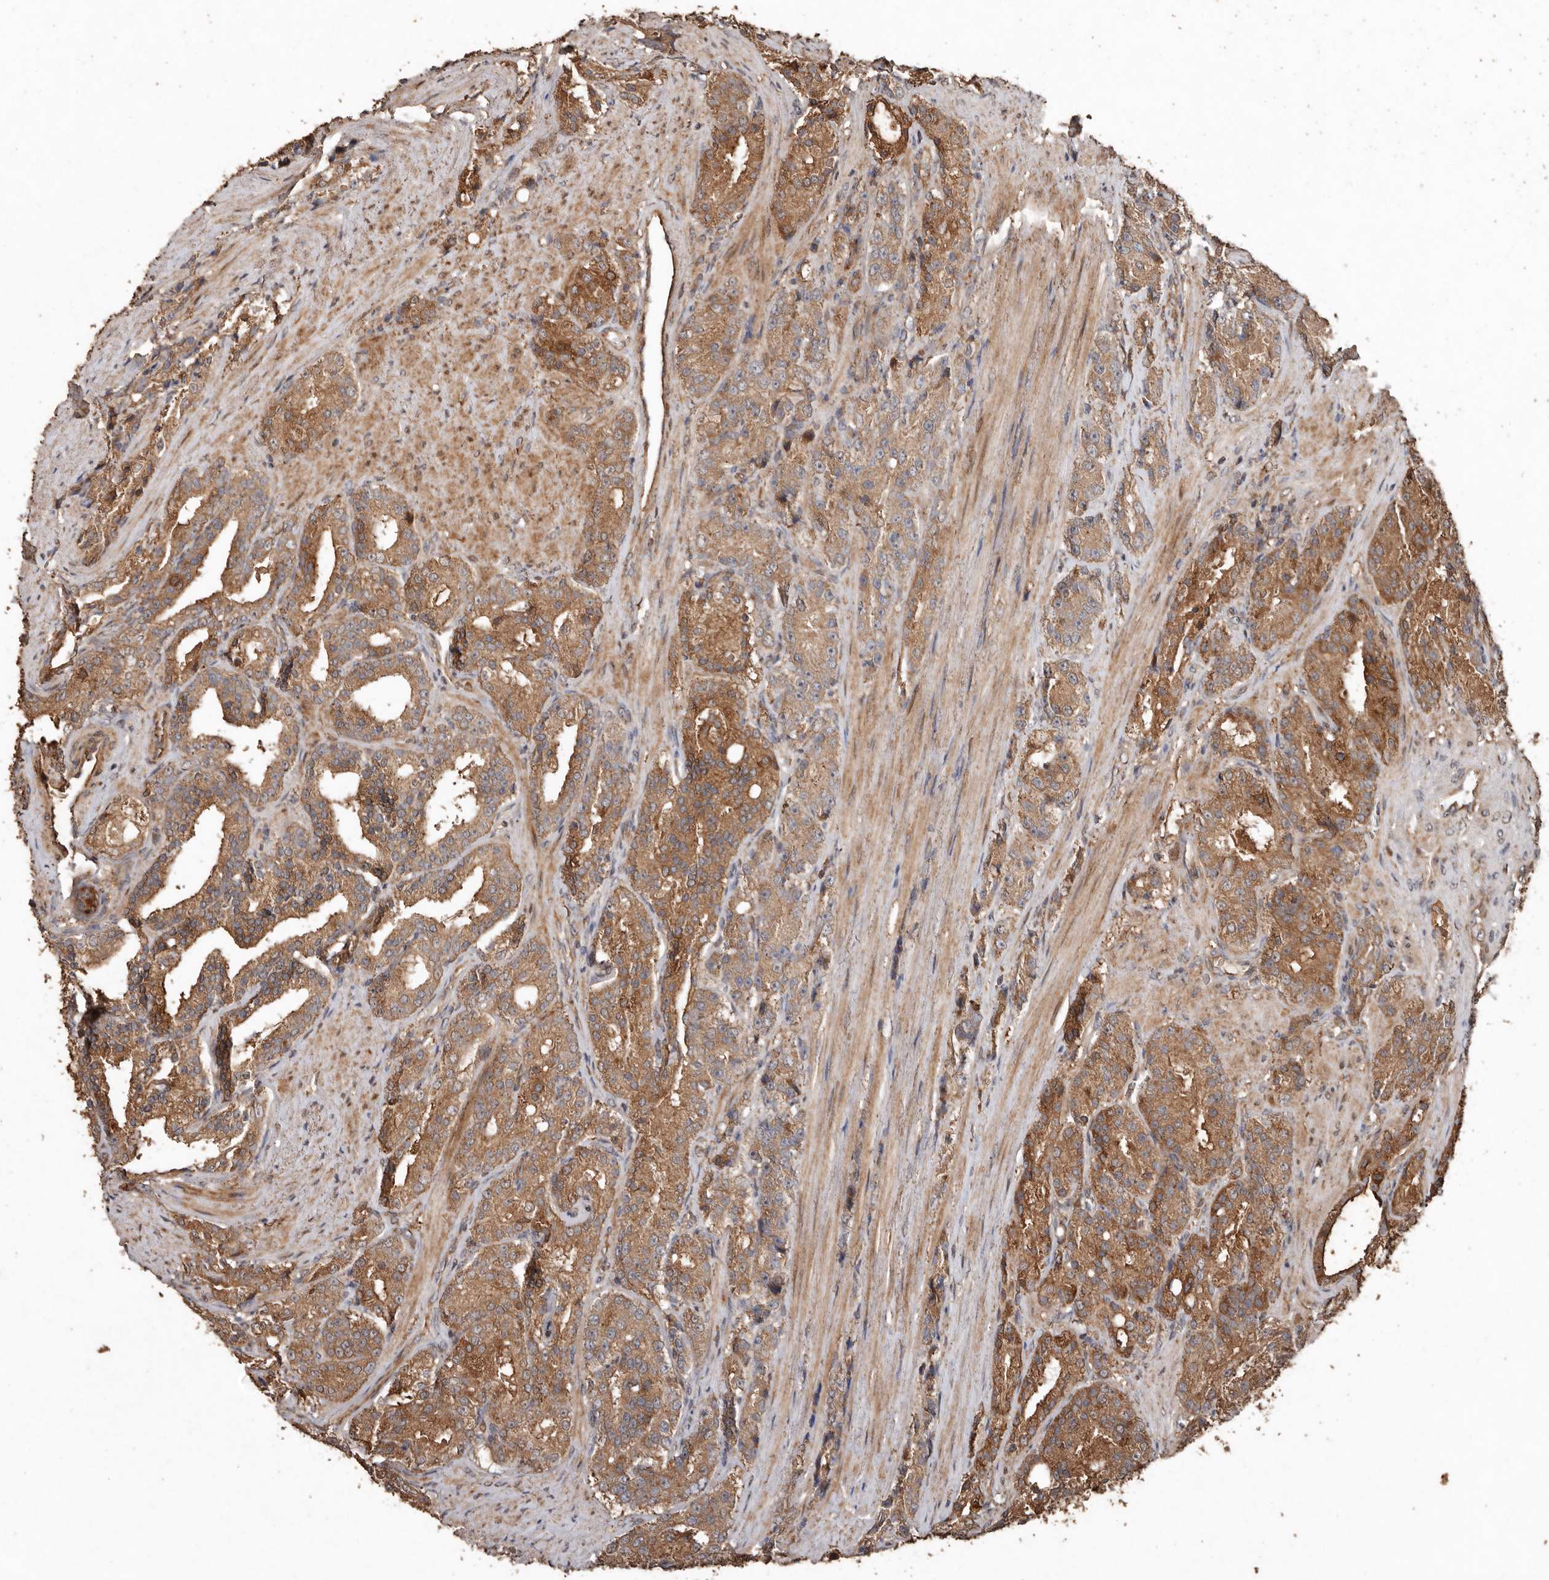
{"staining": {"intensity": "moderate", "quantity": ">75%", "location": "cytoplasmic/membranous"}, "tissue": "prostate cancer", "cell_type": "Tumor cells", "image_type": "cancer", "snomed": [{"axis": "morphology", "description": "Adenocarcinoma, High grade"}, {"axis": "topography", "description": "Prostate"}], "caption": "High-grade adenocarcinoma (prostate) stained with IHC exhibits moderate cytoplasmic/membranous expression in approximately >75% of tumor cells.", "gene": "RANBP17", "patient": {"sex": "male", "age": 60}}